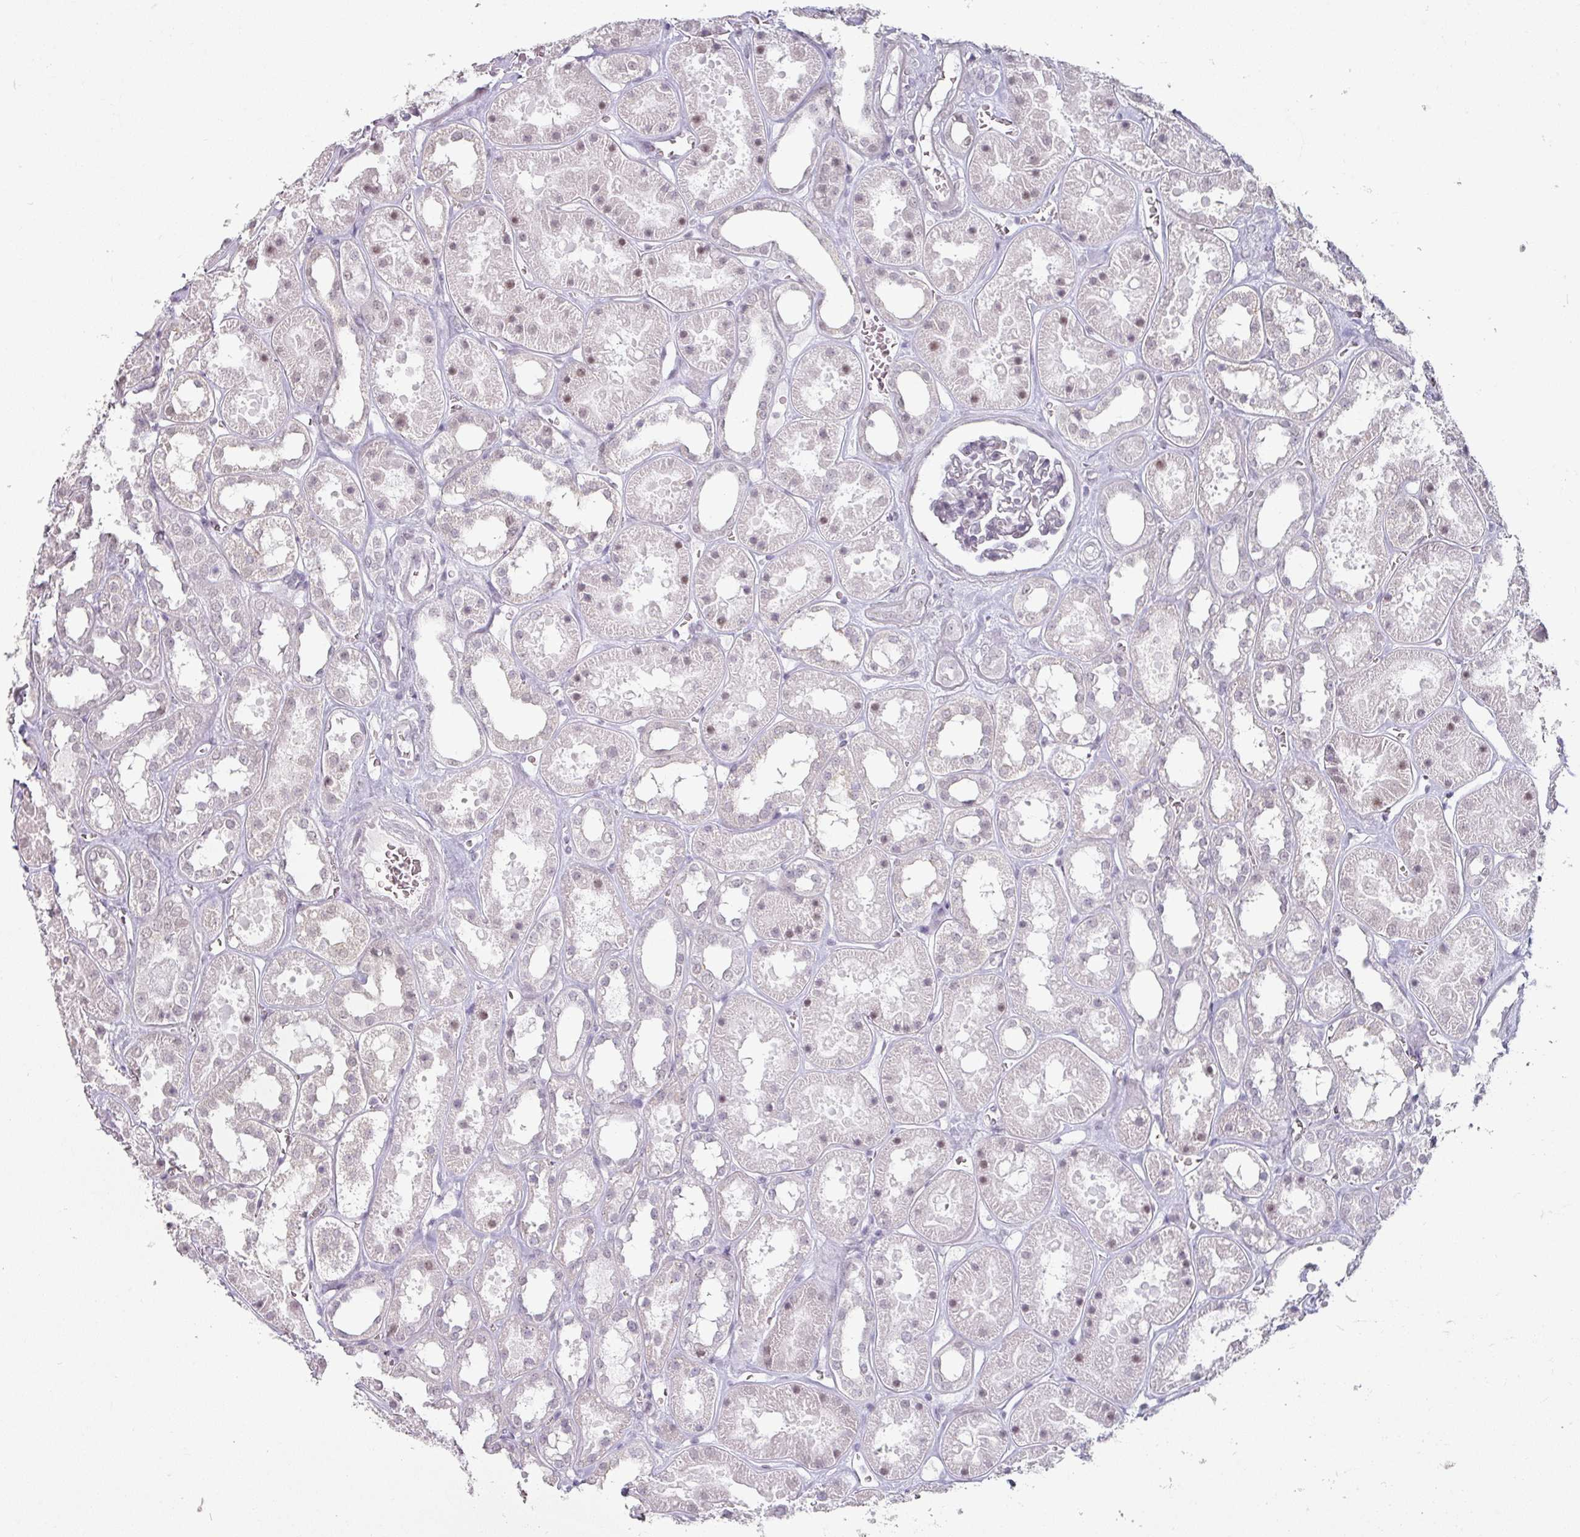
{"staining": {"intensity": "negative", "quantity": "none", "location": "none"}, "tissue": "kidney", "cell_type": "Cells in glomeruli", "image_type": "normal", "snomed": [{"axis": "morphology", "description": "Normal tissue, NOS"}, {"axis": "topography", "description": "Kidney"}], "caption": "This is an immunohistochemistry image of benign kidney. There is no staining in cells in glomeruli.", "gene": "SPRR1A", "patient": {"sex": "female", "age": 41}}